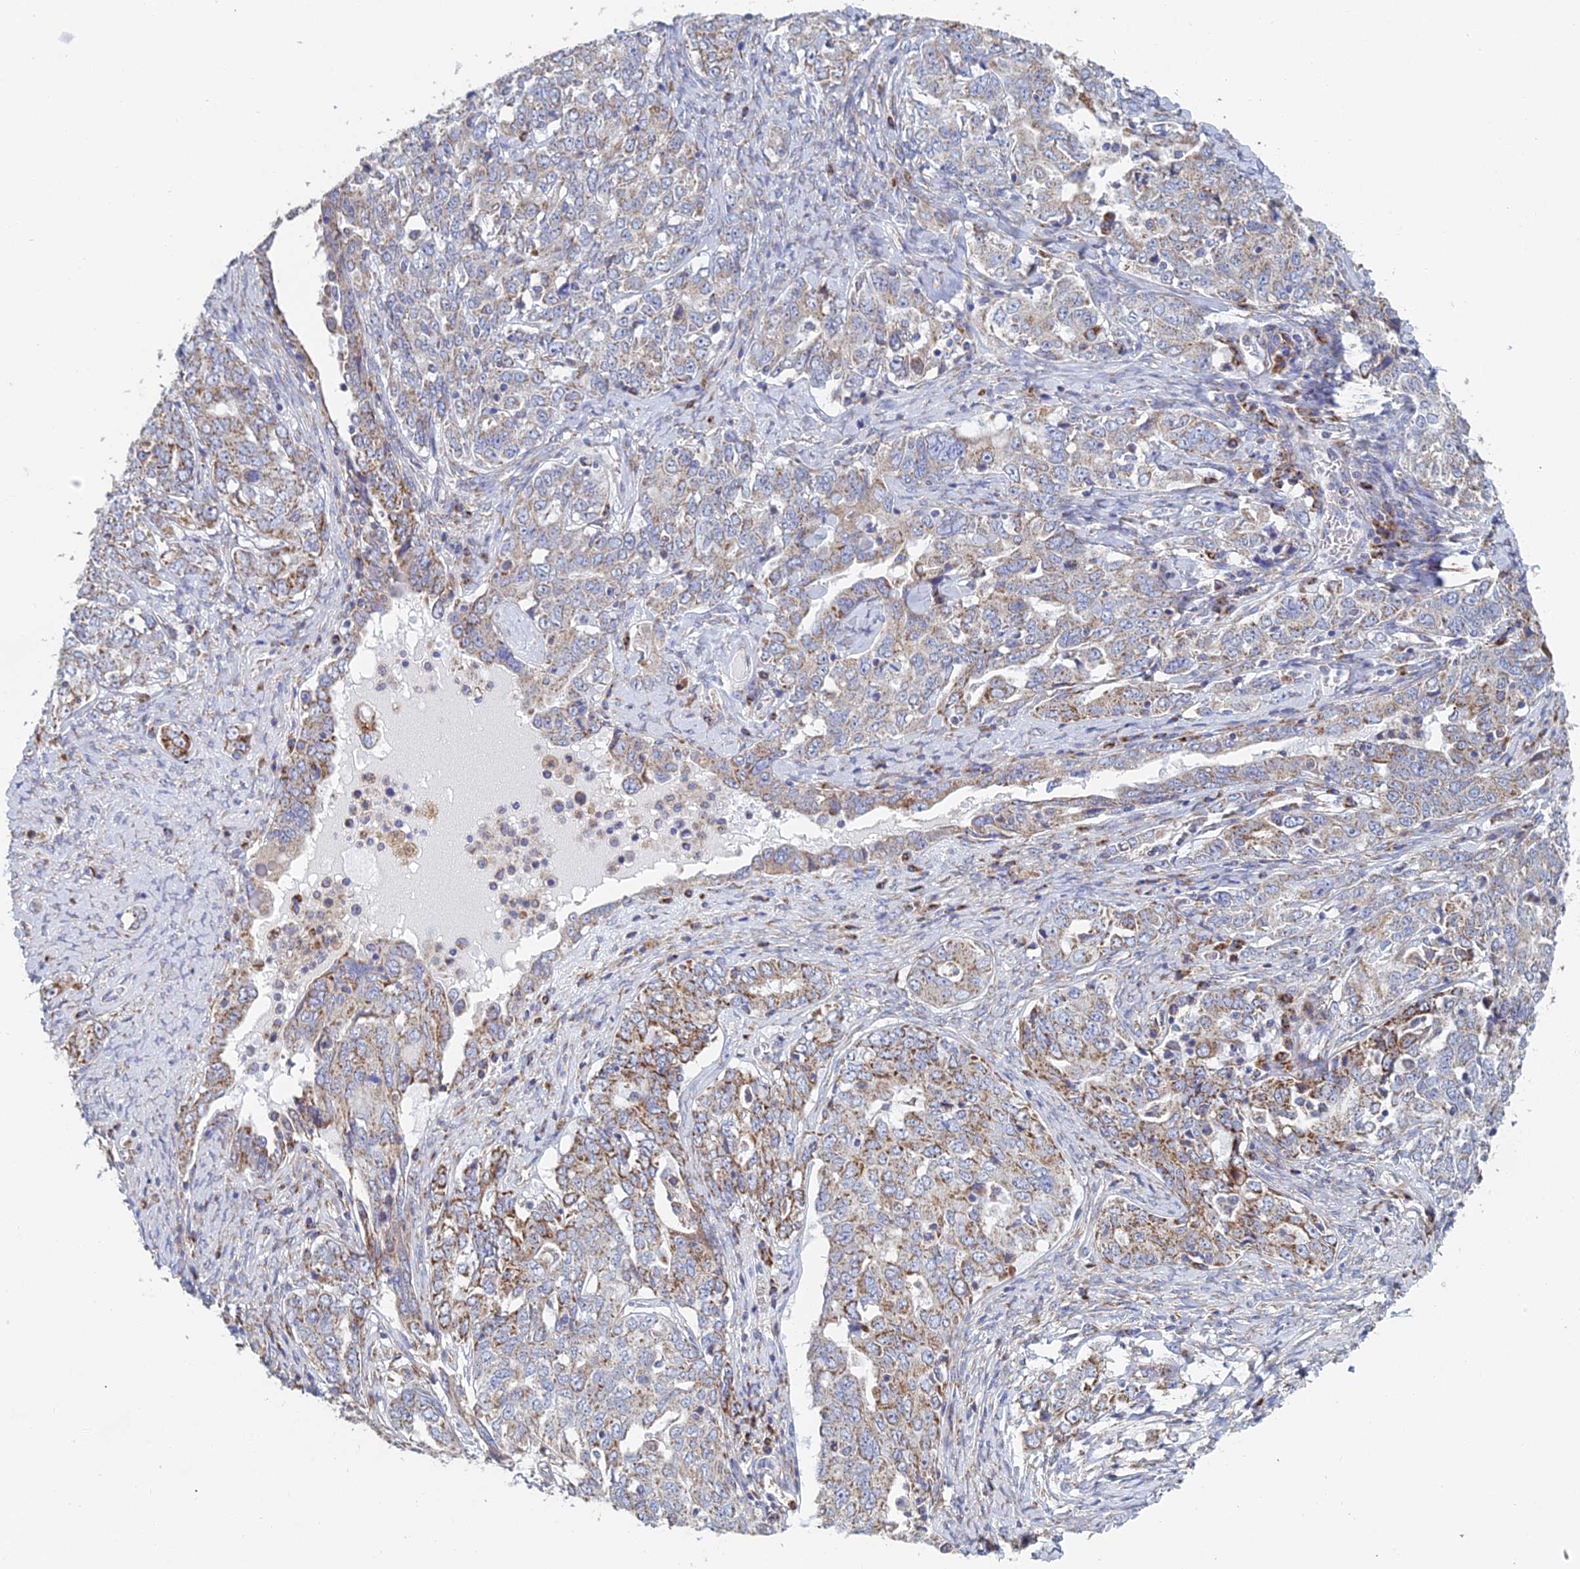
{"staining": {"intensity": "moderate", "quantity": ">75%", "location": "cytoplasmic/membranous"}, "tissue": "ovarian cancer", "cell_type": "Tumor cells", "image_type": "cancer", "snomed": [{"axis": "morphology", "description": "Carcinoma, endometroid"}, {"axis": "topography", "description": "Ovary"}], "caption": "High-power microscopy captured an IHC histopathology image of endometroid carcinoma (ovarian), revealing moderate cytoplasmic/membranous staining in about >75% of tumor cells. Using DAB (3,3'-diaminobenzidine) (brown) and hematoxylin (blue) stains, captured at high magnification using brightfield microscopy.", "gene": "CRACR2B", "patient": {"sex": "female", "age": 62}}